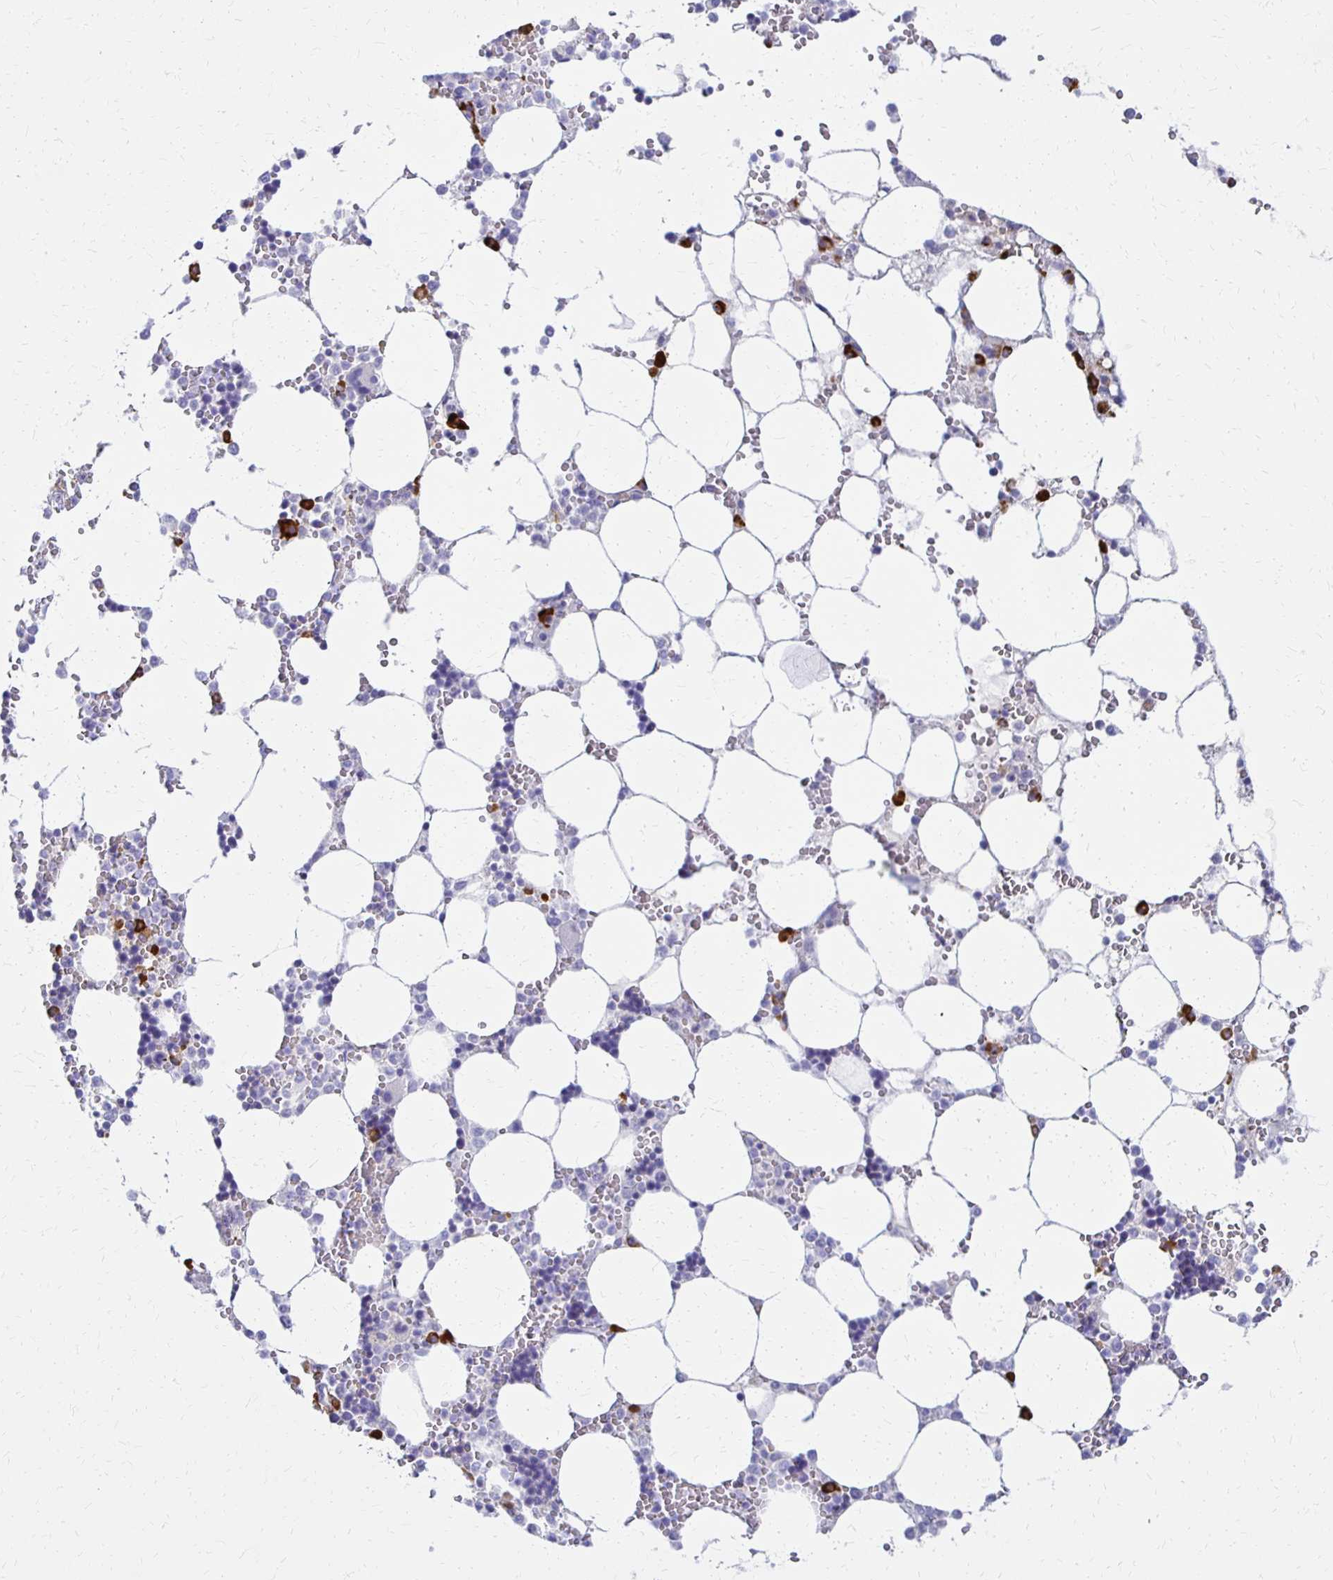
{"staining": {"intensity": "strong", "quantity": "<25%", "location": "cytoplasmic/membranous"}, "tissue": "bone marrow", "cell_type": "Hematopoietic cells", "image_type": "normal", "snomed": [{"axis": "morphology", "description": "Normal tissue, NOS"}, {"axis": "topography", "description": "Bone marrow"}], "caption": "This is an image of immunohistochemistry staining of unremarkable bone marrow, which shows strong staining in the cytoplasmic/membranous of hematopoietic cells.", "gene": "FNTB", "patient": {"sex": "male", "age": 64}}